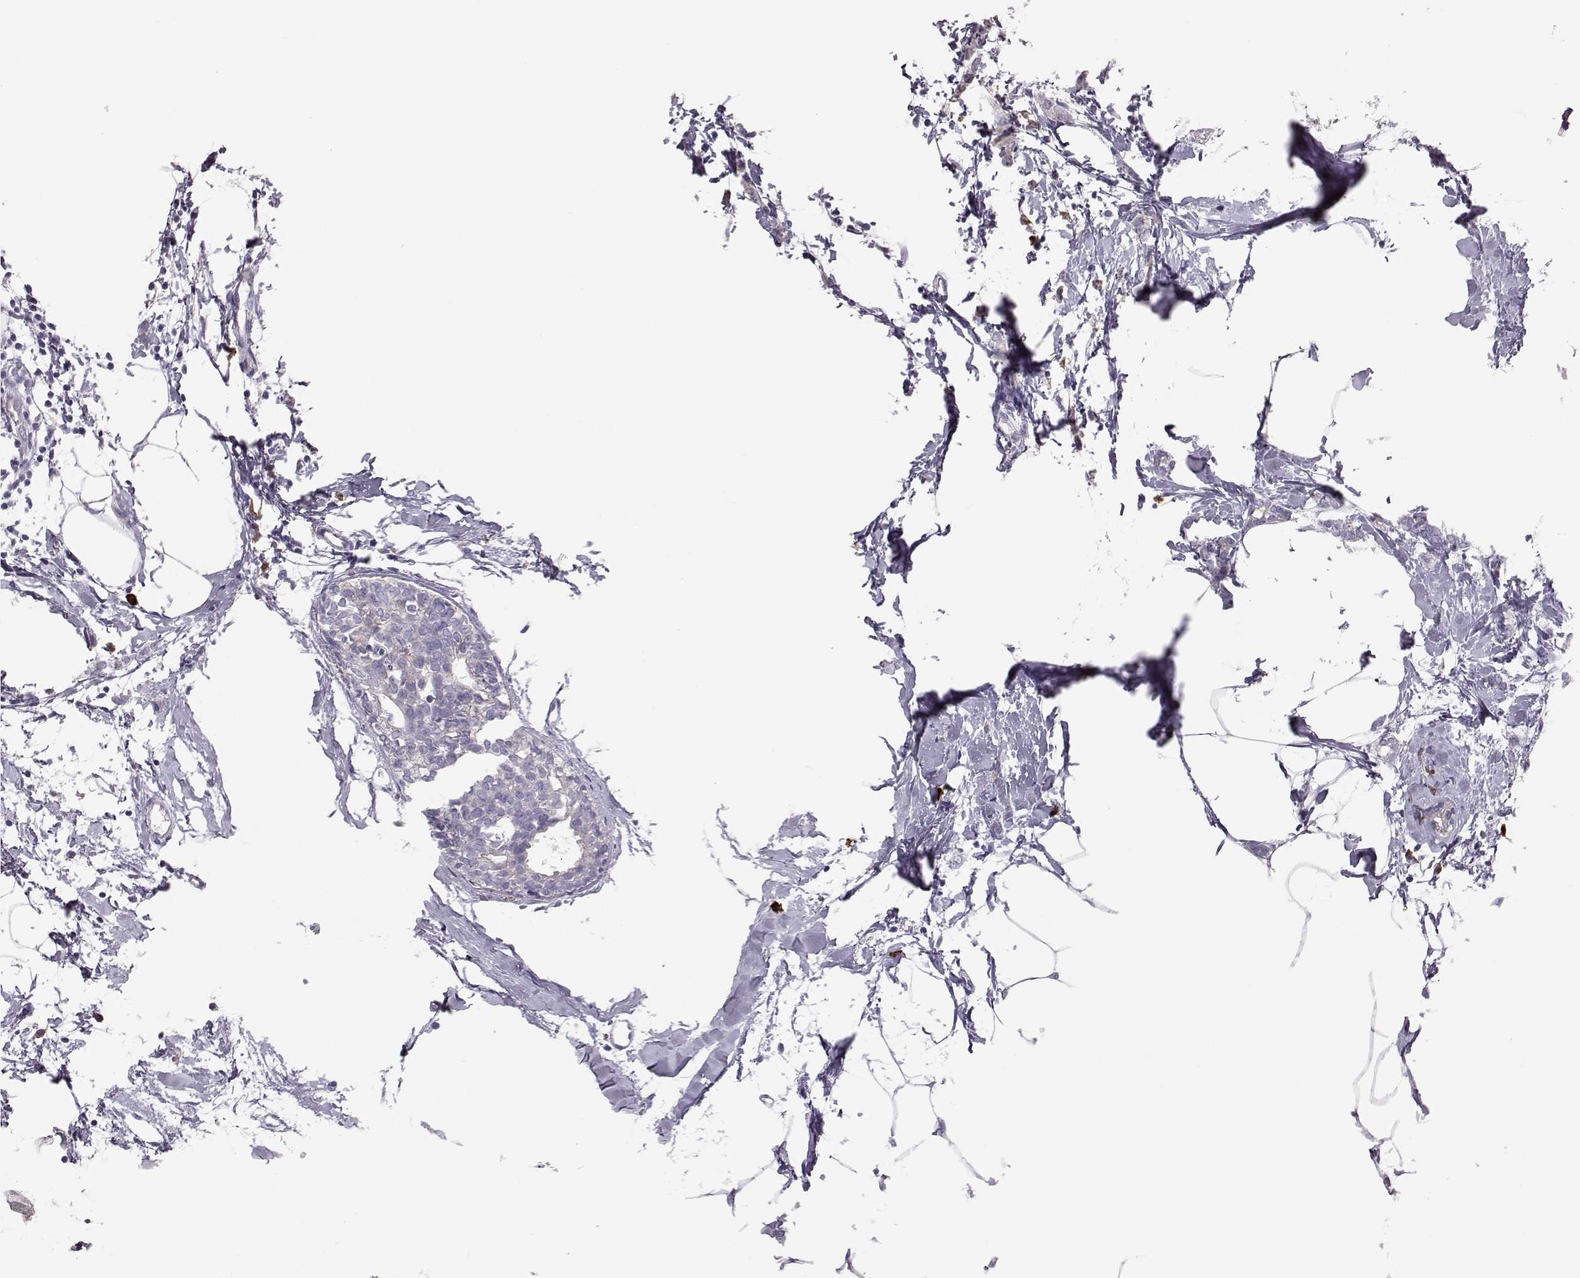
{"staining": {"intensity": "negative", "quantity": "none", "location": "none"}, "tissue": "breast cancer", "cell_type": "Tumor cells", "image_type": "cancer", "snomed": [{"axis": "morphology", "description": "Duct carcinoma"}, {"axis": "topography", "description": "Breast"}], "caption": "An image of breast cancer (invasive ductal carcinoma) stained for a protein exhibits no brown staining in tumor cells.", "gene": "ADGRG5", "patient": {"sex": "female", "age": 40}}